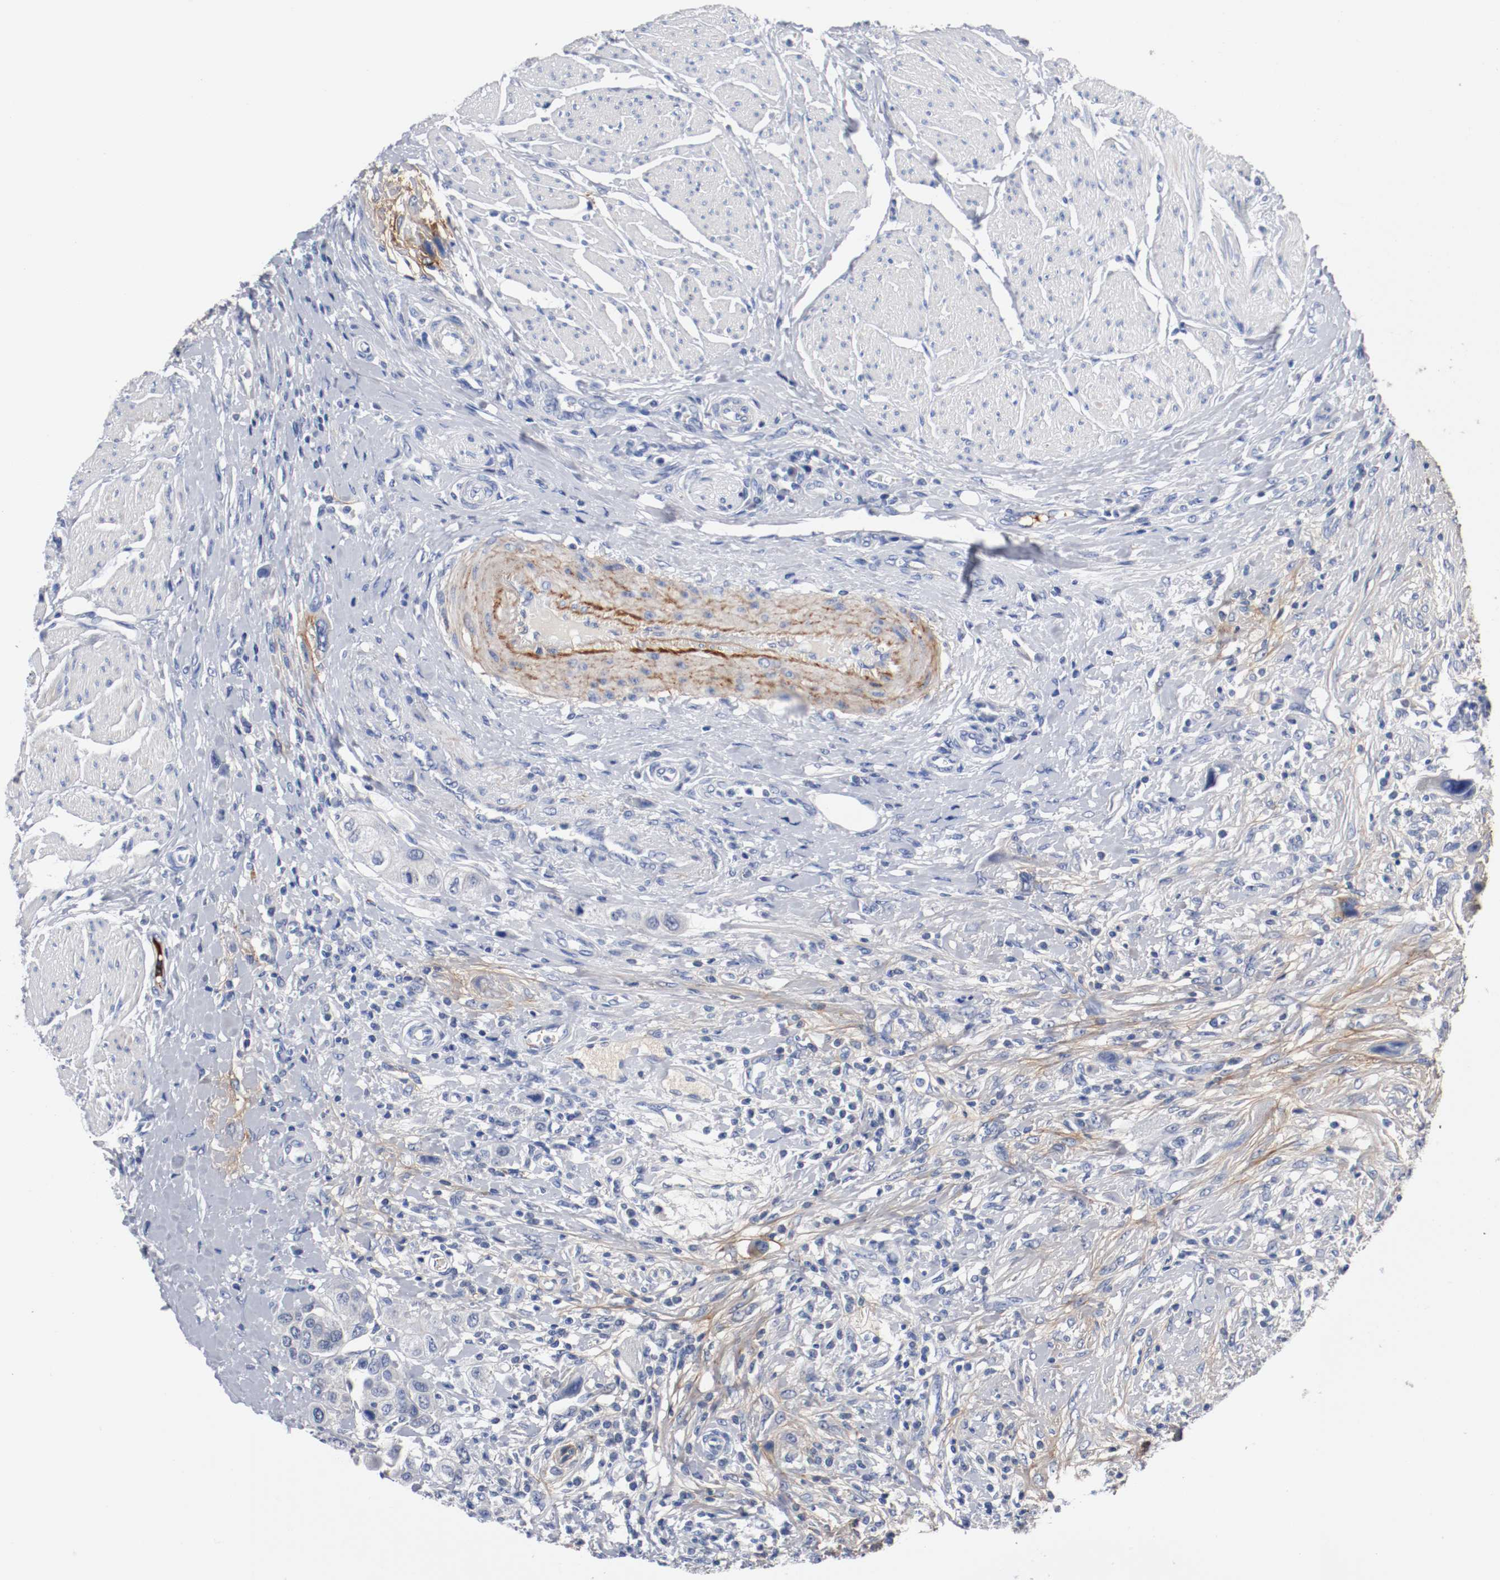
{"staining": {"intensity": "negative", "quantity": "none", "location": "none"}, "tissue": "urothelial cancer", "cell_type": "Tumor cells", "image_type": "cancer", "snomed": [{"axis": "morphology", "description": "Urothelial carcinoma, High grade"}, {"axis": "topography", "description": "Urinary bladder"}], "caption": "Immunohistochemical staining of human high-grade urothelial carcinoma shows no significant positivity in tumor cells. (DAB immunohistochemistry visualized using brightfield microscopy, high magnification).", "gene": "TNC", "patient": {"sex": "male", "age": 50}}